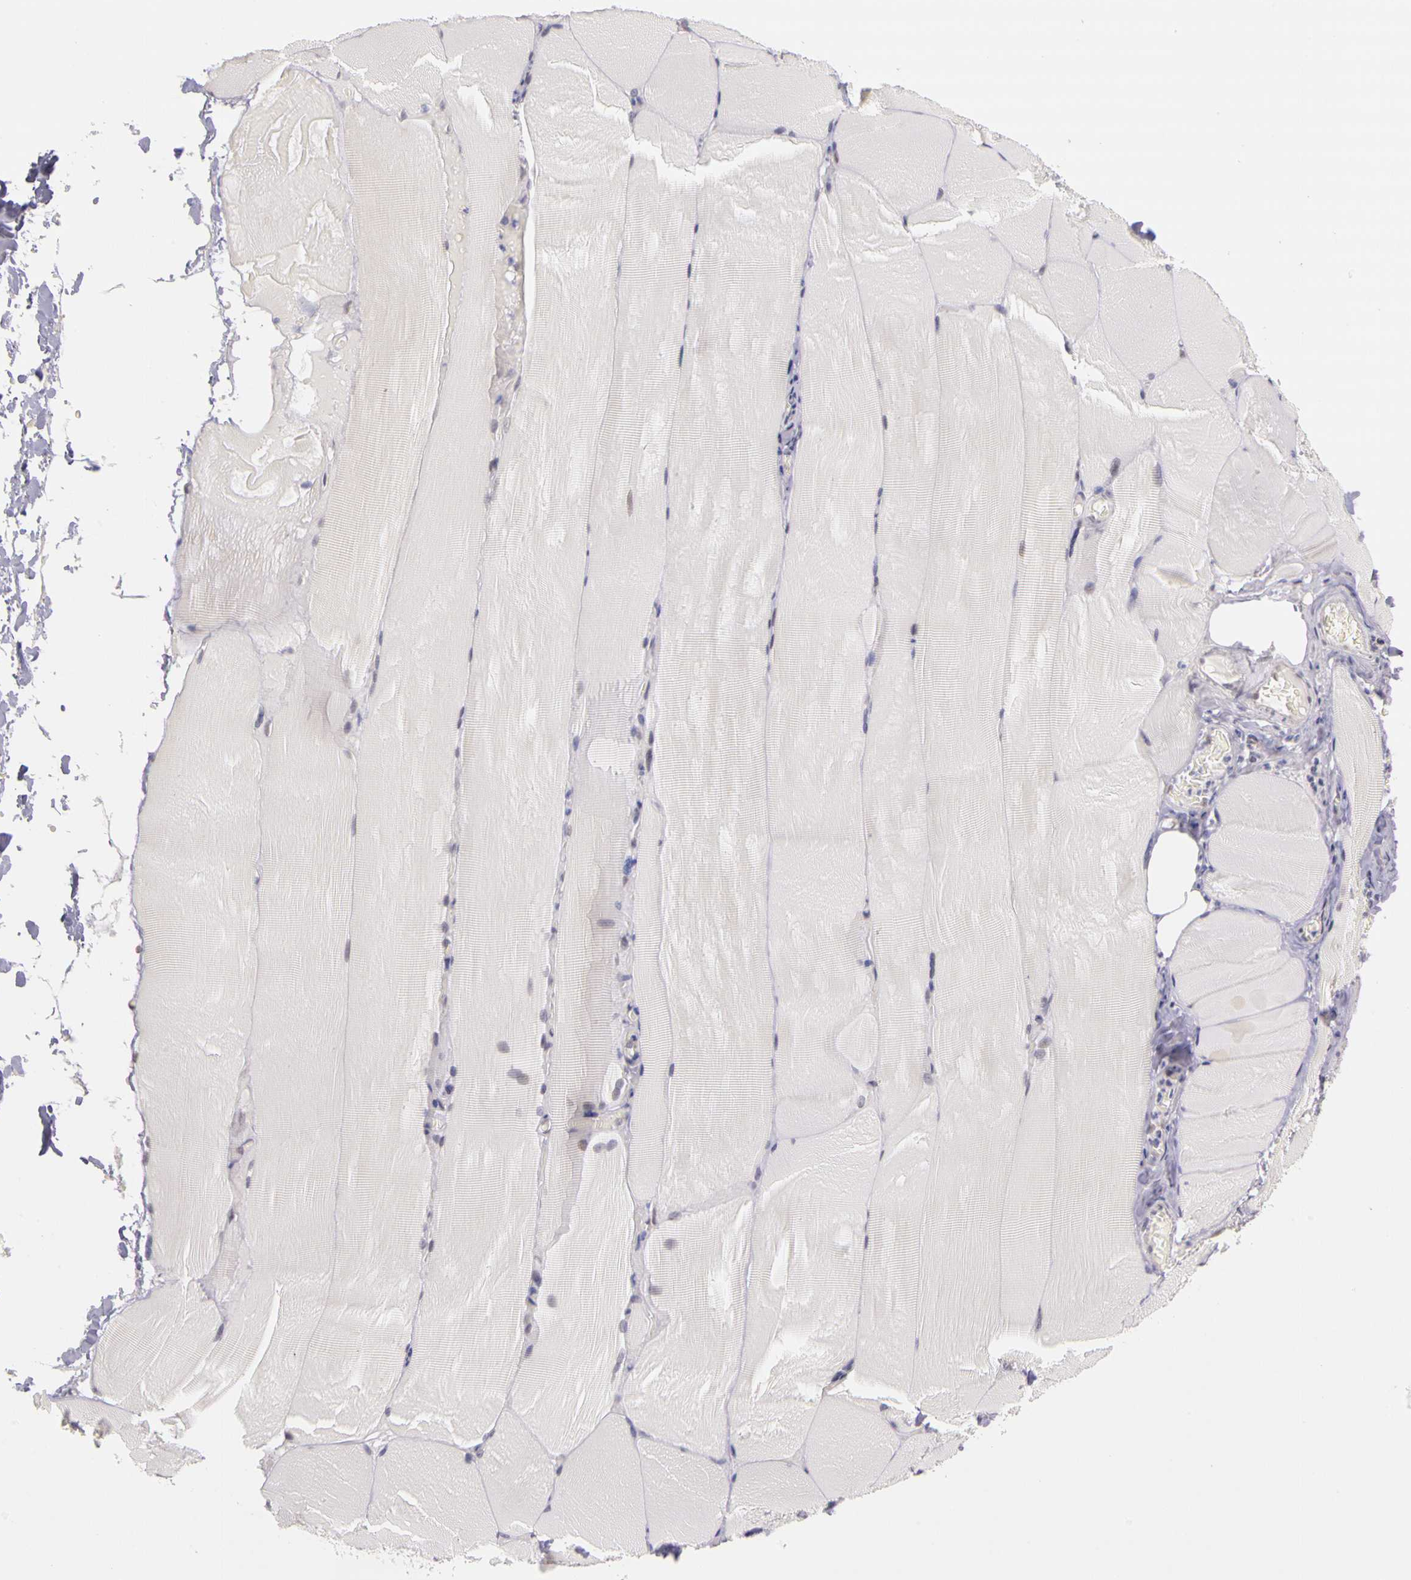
{"staining": {"intensity": "weak", "quantity": "<25%", "location": "nuclear"}, "tissue": "skeletal muscle", "cell_type": "Myocytes", "image_type": "normal", "snomed": [{"axis": "morphology", "description": "Normal tissue, NOS"}, {"axis": "topography", "description": "Skeletal muscle"}], "caption": "DAB (3,3'-diaminobenzidine) immunohistochemical staining of normal skeletal muscle demonstrates no significant staining in myocytes. The staining is performed using DAB (3,3'-diaminobenzidine) brown chromogen with nuclei counter-stained in using hematoxylin.", "gene": "WDR13", "patient": {"sex": "male", "age": 71}}